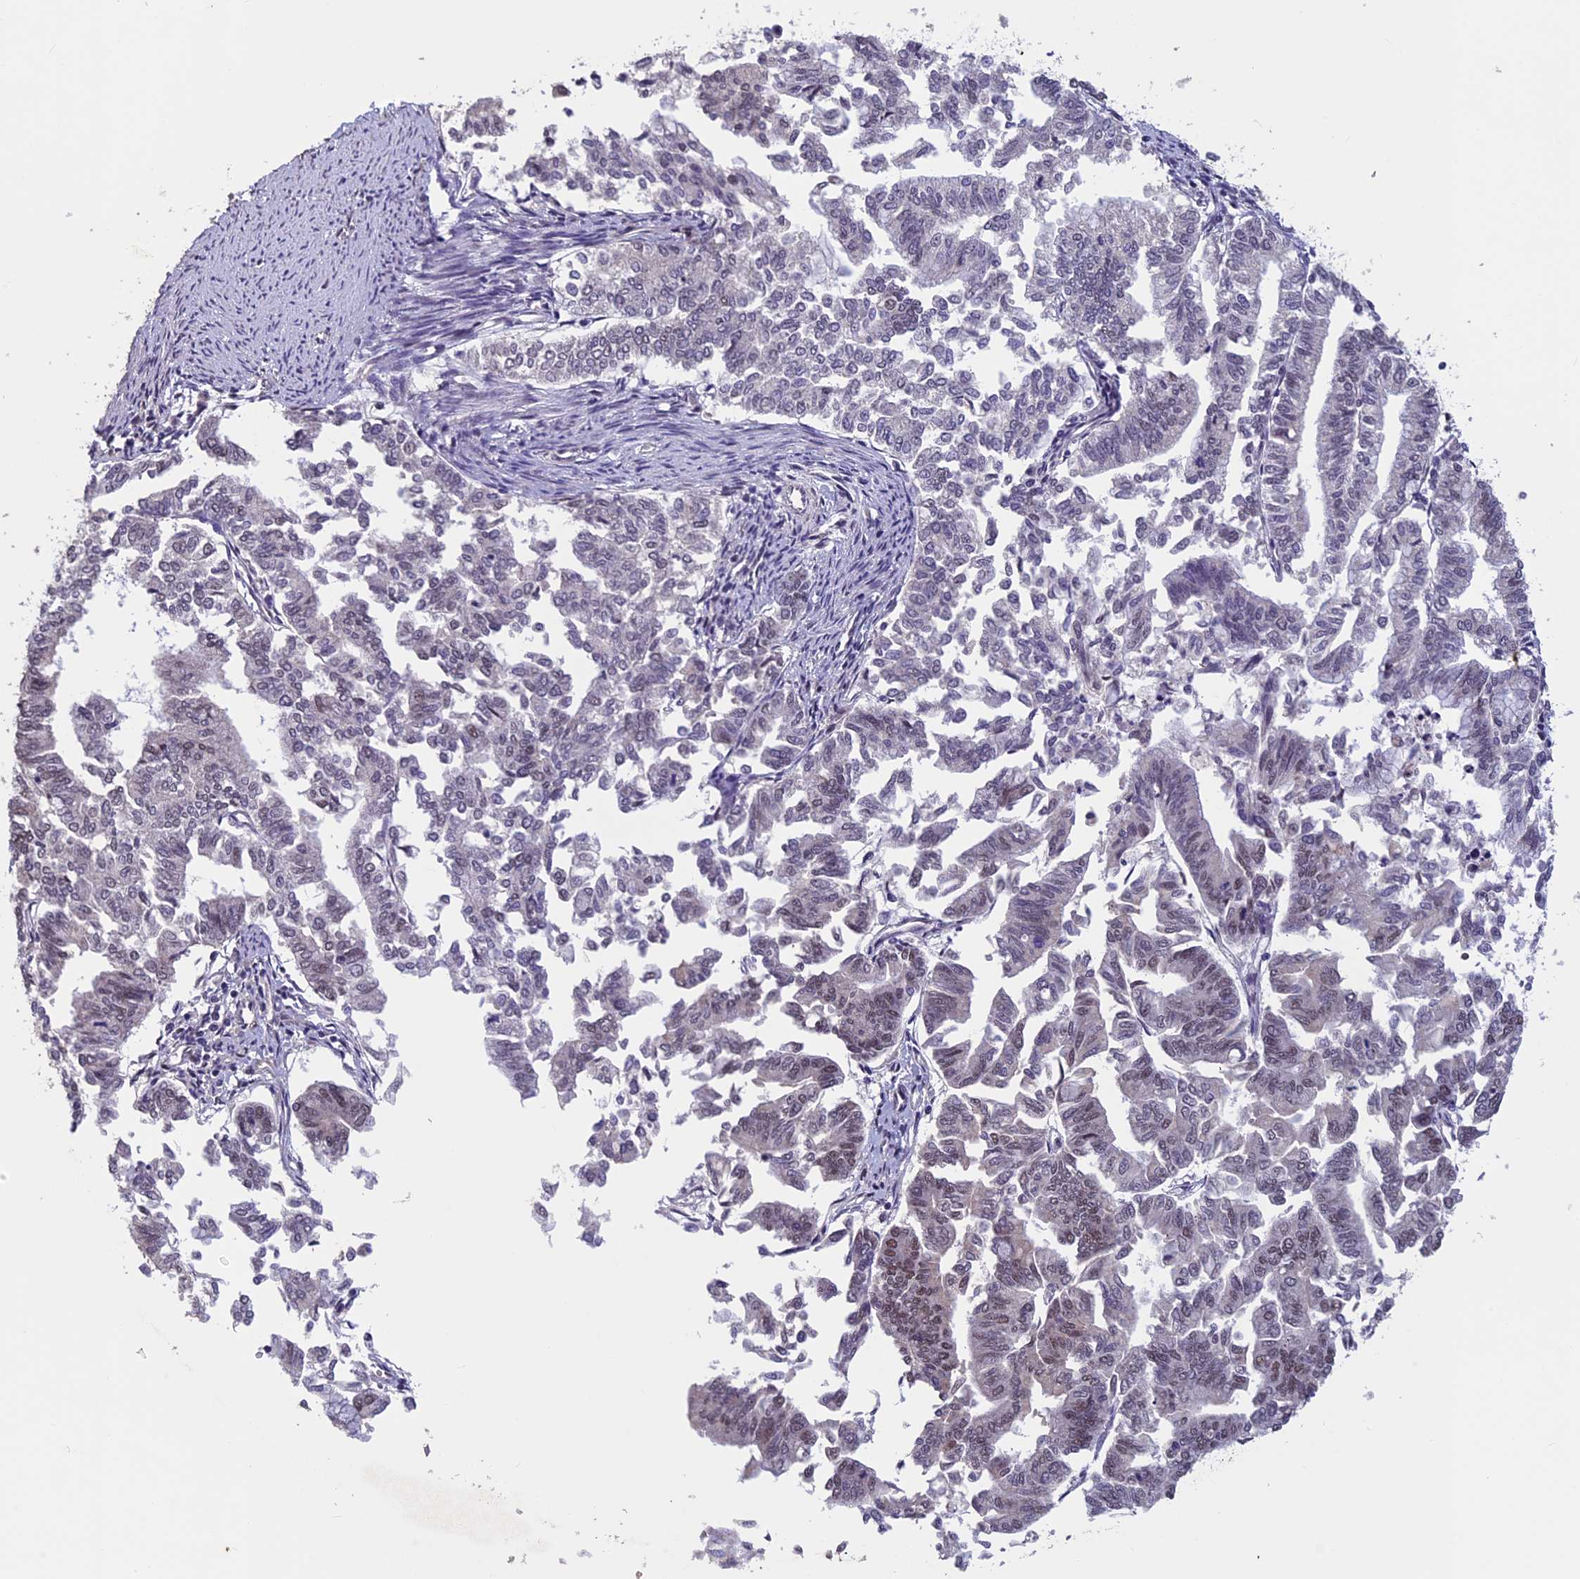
{"staining": {"intensity": "weak", "quantity": "<25%", "location": "nuclear"}, "tissue": "endometrial cancer", "cell_type": "Tumor cells", "image_type": "cancer", "snomed": [{"axis": "morphology", "description": "Adenocarcinoma, NOS"}, {"axis": "topography", "description": "Endometrium"}], "caption": "Immunohistochemistry micrograph of adenocarcinoma (endometrial) stained for a protein (brown), which demonstrates no staining in tumor cells. (Stains: DAB (3,3'-diaminobenzidine) immunohistochemistry with hematoxylin counter stain, Microscopy: brightfield microscopy at high magnification).", "gene": "RNF40", "patient": {"sex": "female", "age": 79}}